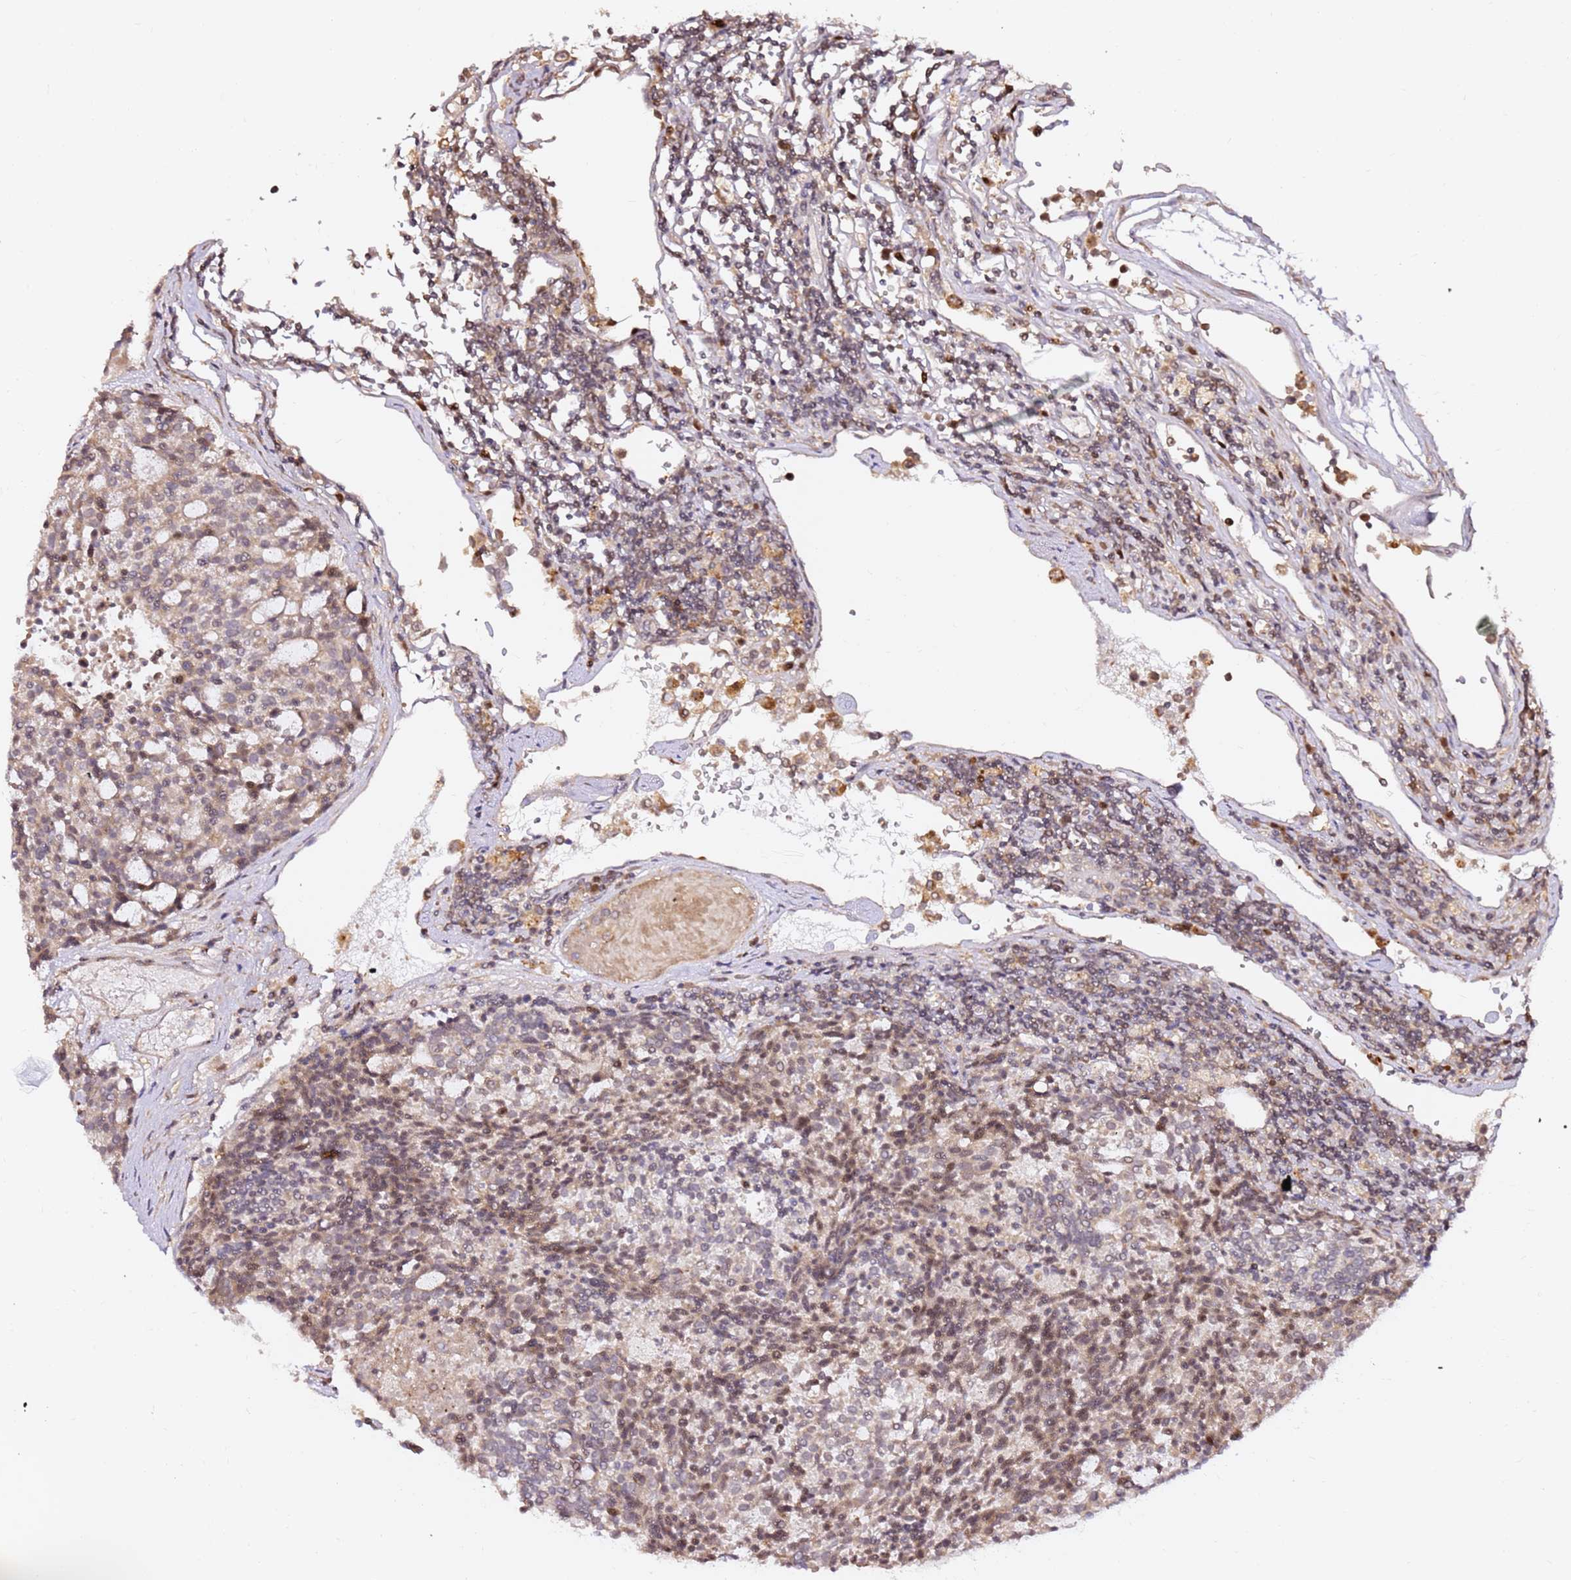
{"staining": {"intensity": "weak", "quantity": "25%-75%", "location": "cytoplasmic/membranous,nuclear"}, "tissue": "carcinoid", "cell_type": "Tumor cells", "image_type": "cancer", "snomed": [{"axis": "morphology", "description": "Carcinoid, malignant, NOS"}, {"axis": "topography", "description": "Pancreas"}], "caption": "Protein analysis of carcinoid tissue displays weak cytoplasmic/membranous and nuclear positivity in about 25%-75% of tumor cells.", "gene": "OR5V1", "patient": {"sex": "female", "age": 54}}